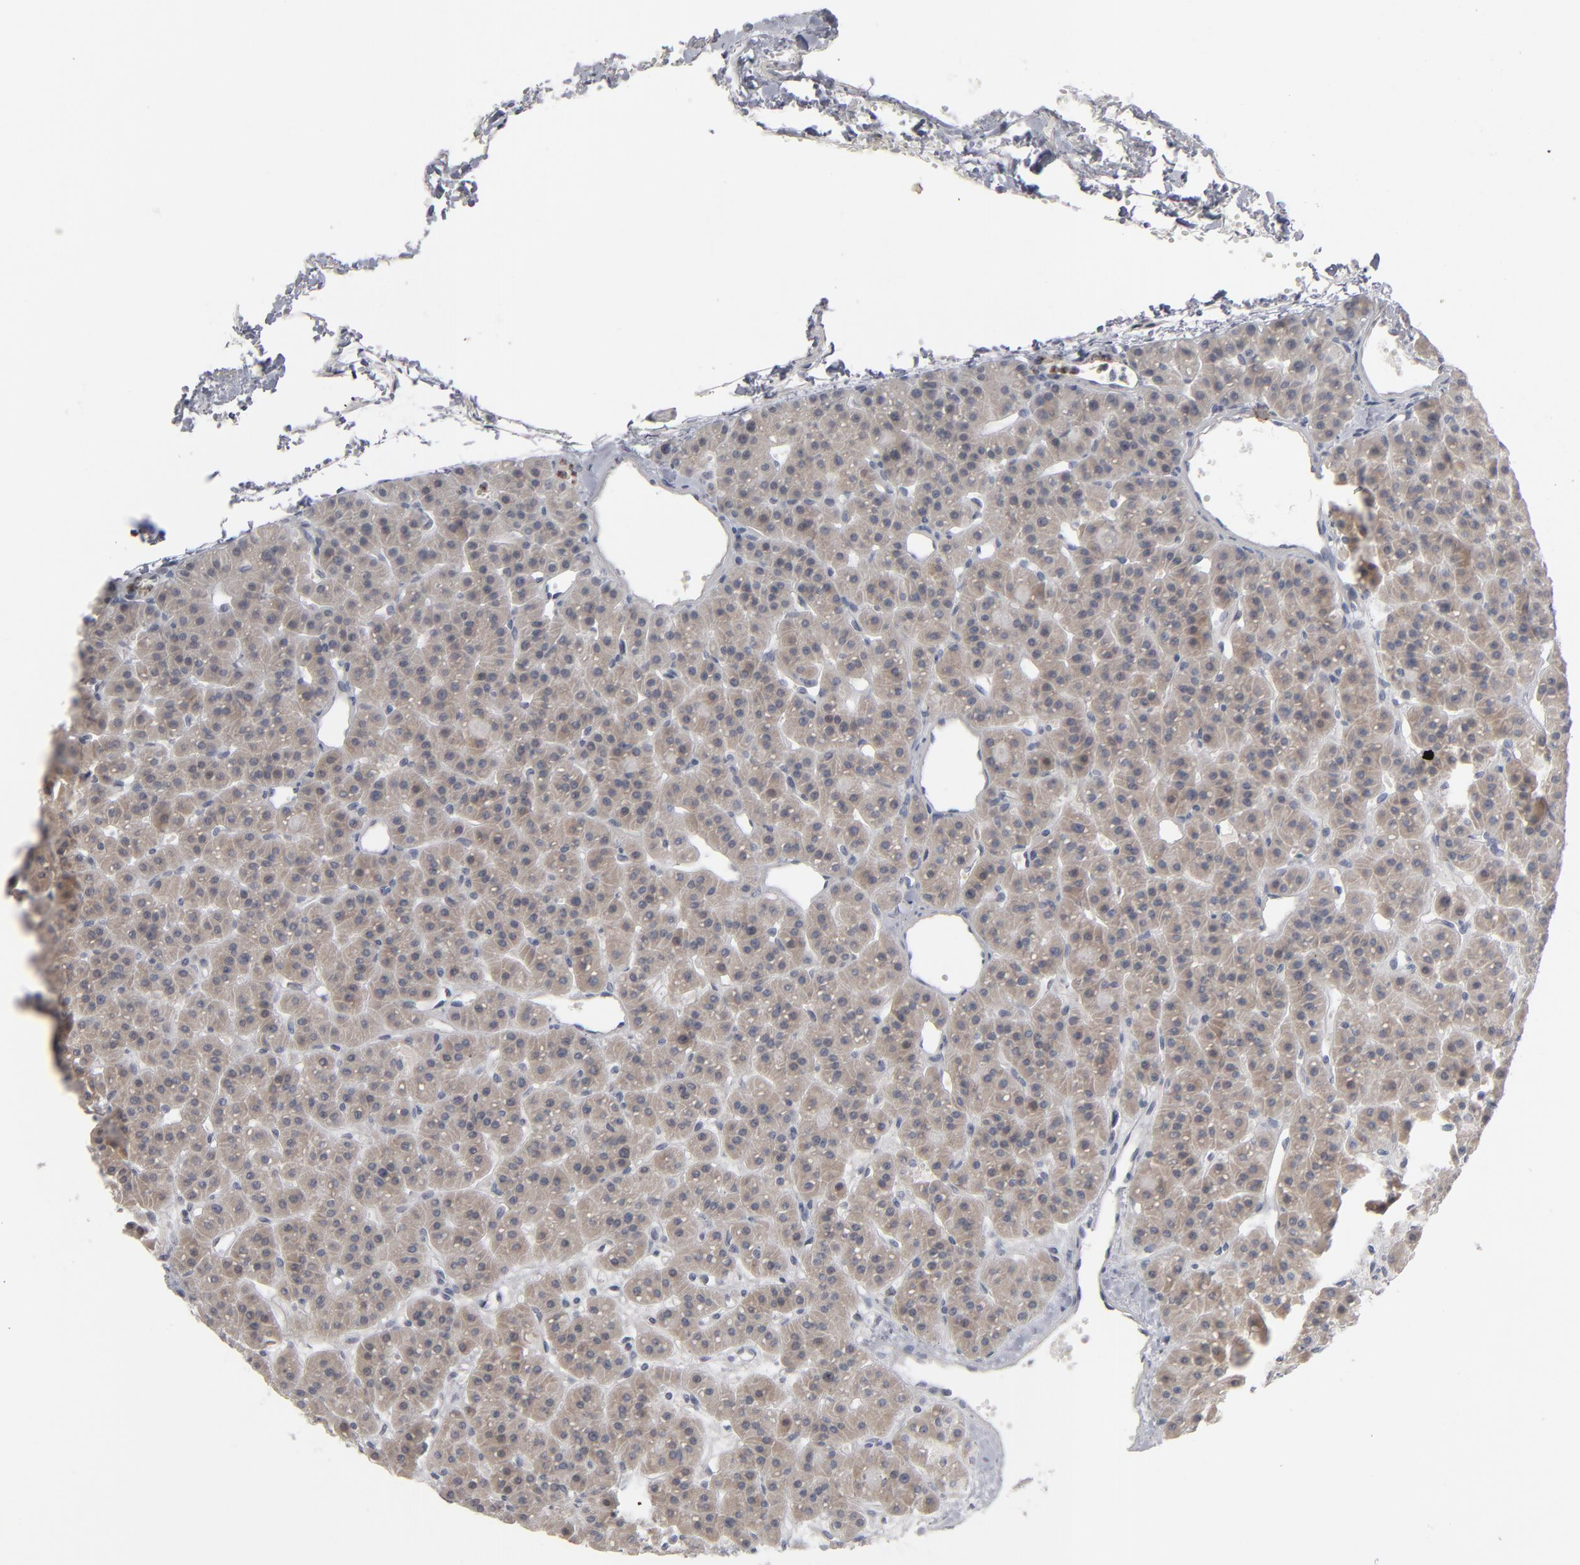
{"staining": {"intensity": "weak", "quantity": ">75%", "location": "cytoplasmic/membranous"}, "tissue": "parathyroid gland", "cell_type": "Glandular cells", "image_type": "normal", "snomed": [{"axis": "morphology", "description": "Normal tissue, NOS"}, {"axis": "topography", "description": "Parathyroid gland"}], "caption": "High-power microscopy captured an immunohistochemistry (IHC) photomicrograph of unremarkable parathyroid gland, revealing weak cytoplasmic/membranous expression in approximately >75% of glandular cells.", "gene": "POF1B", "patient": {"sex": "female", "age": 76}}